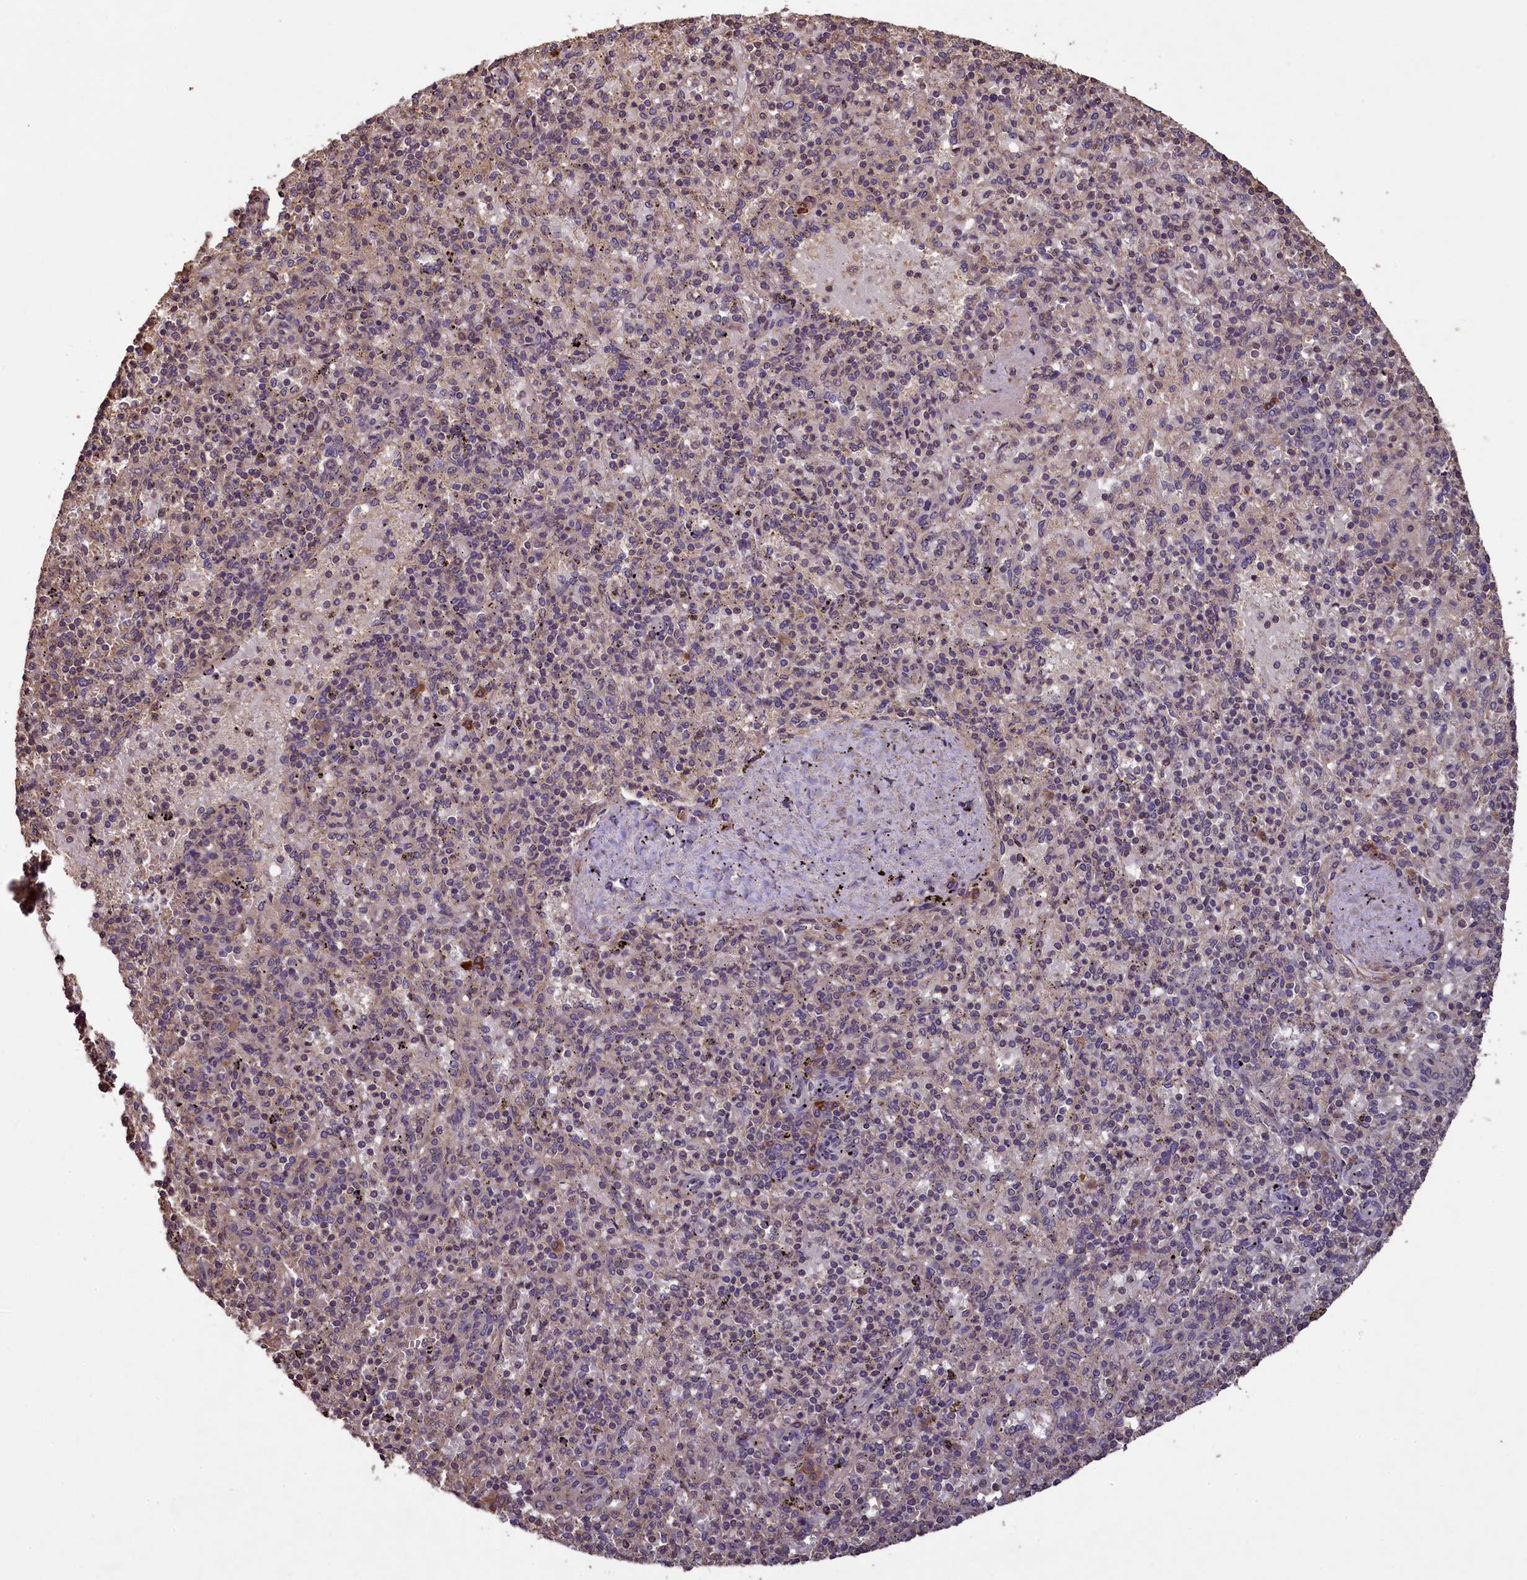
{"staining": {"intensity": "moderate", "quantity": "<25%", "location": "cytoplasmic/membranous"}, "tissue": "spleen", "cell_type": "Cells in red pulp", "image_type": "normal", "snomed": [{"axis": "morphology", "description": "Normal tissue, NOS"}, {"axis": "topography", "description": "Spleen"}], "caption": "Immunohistochemistry of benign spleen reveals low levels of moderate cytoplasmic/membranous staining in approximately <25% of cells in red pulp. The staining was performed using DAB to visualize the protein expression in brown, while the nuclei were stained in blue with hematoxylin (Magnification: 20x).", "gene": "NUDT6", "patient": {"sex": "male", "age": 82}}